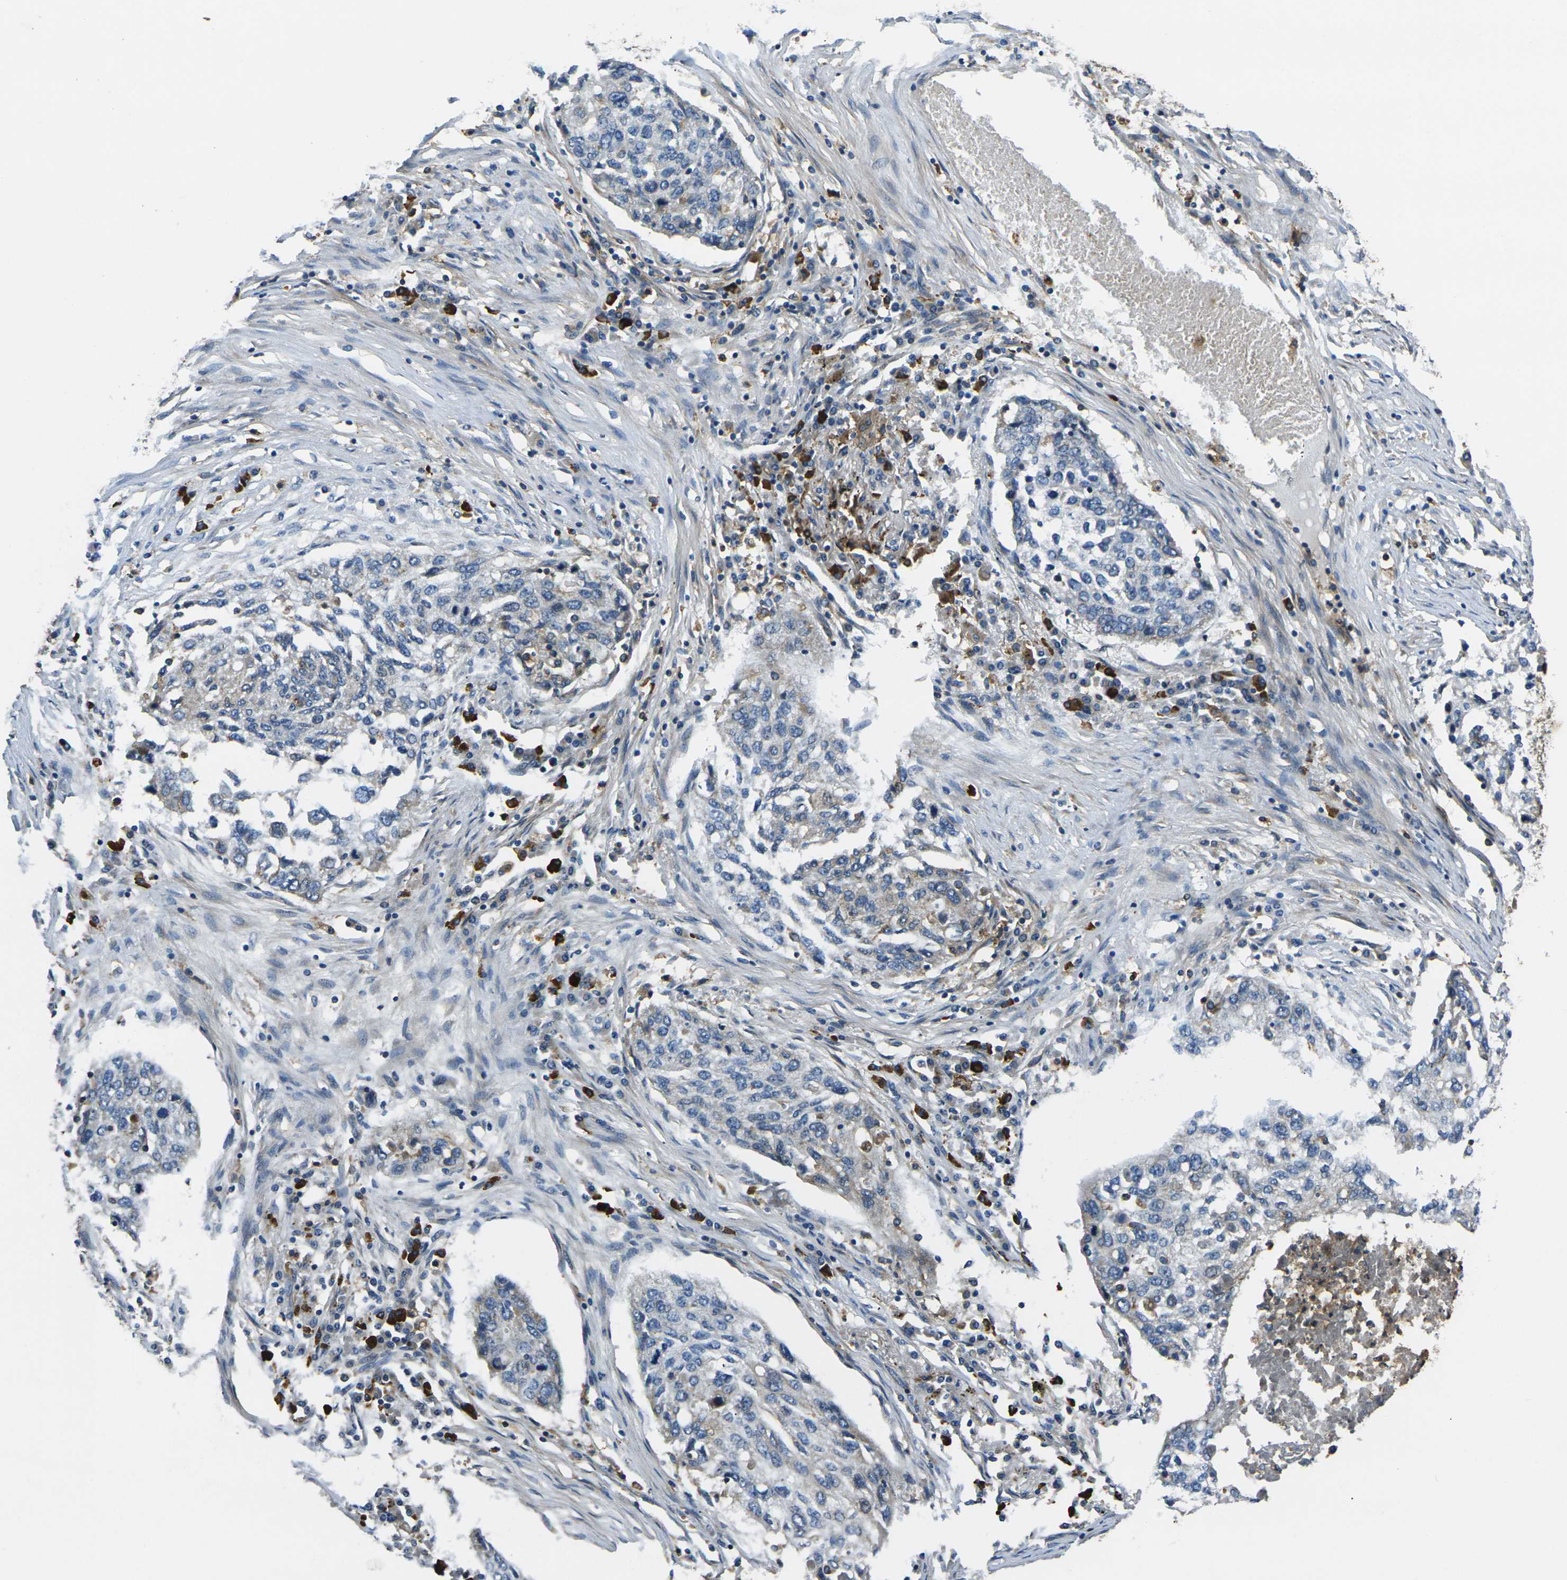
{"staining": {"intensity": "weak", "quantity": "25%-75%", "location": "cytoplasmic/membranous"}, "tissue": "lung cancer", "cell_type": "Tumor cells", "image_type": "cancer", "snomed": [{"axis": "morphology", "description": "Squamous cell carcinoma, NOS"}, {"axis": "topography", "description": "Lung"}], "caption": "Protein expression analysis of lung cancer (squamous cell carcinoma) shows weak cytoplasmic/membranous expression in approximately 25%-75% of tumor cells.", "gene": "RAB1B", "patient": {"sex": "female", "age": 63}}